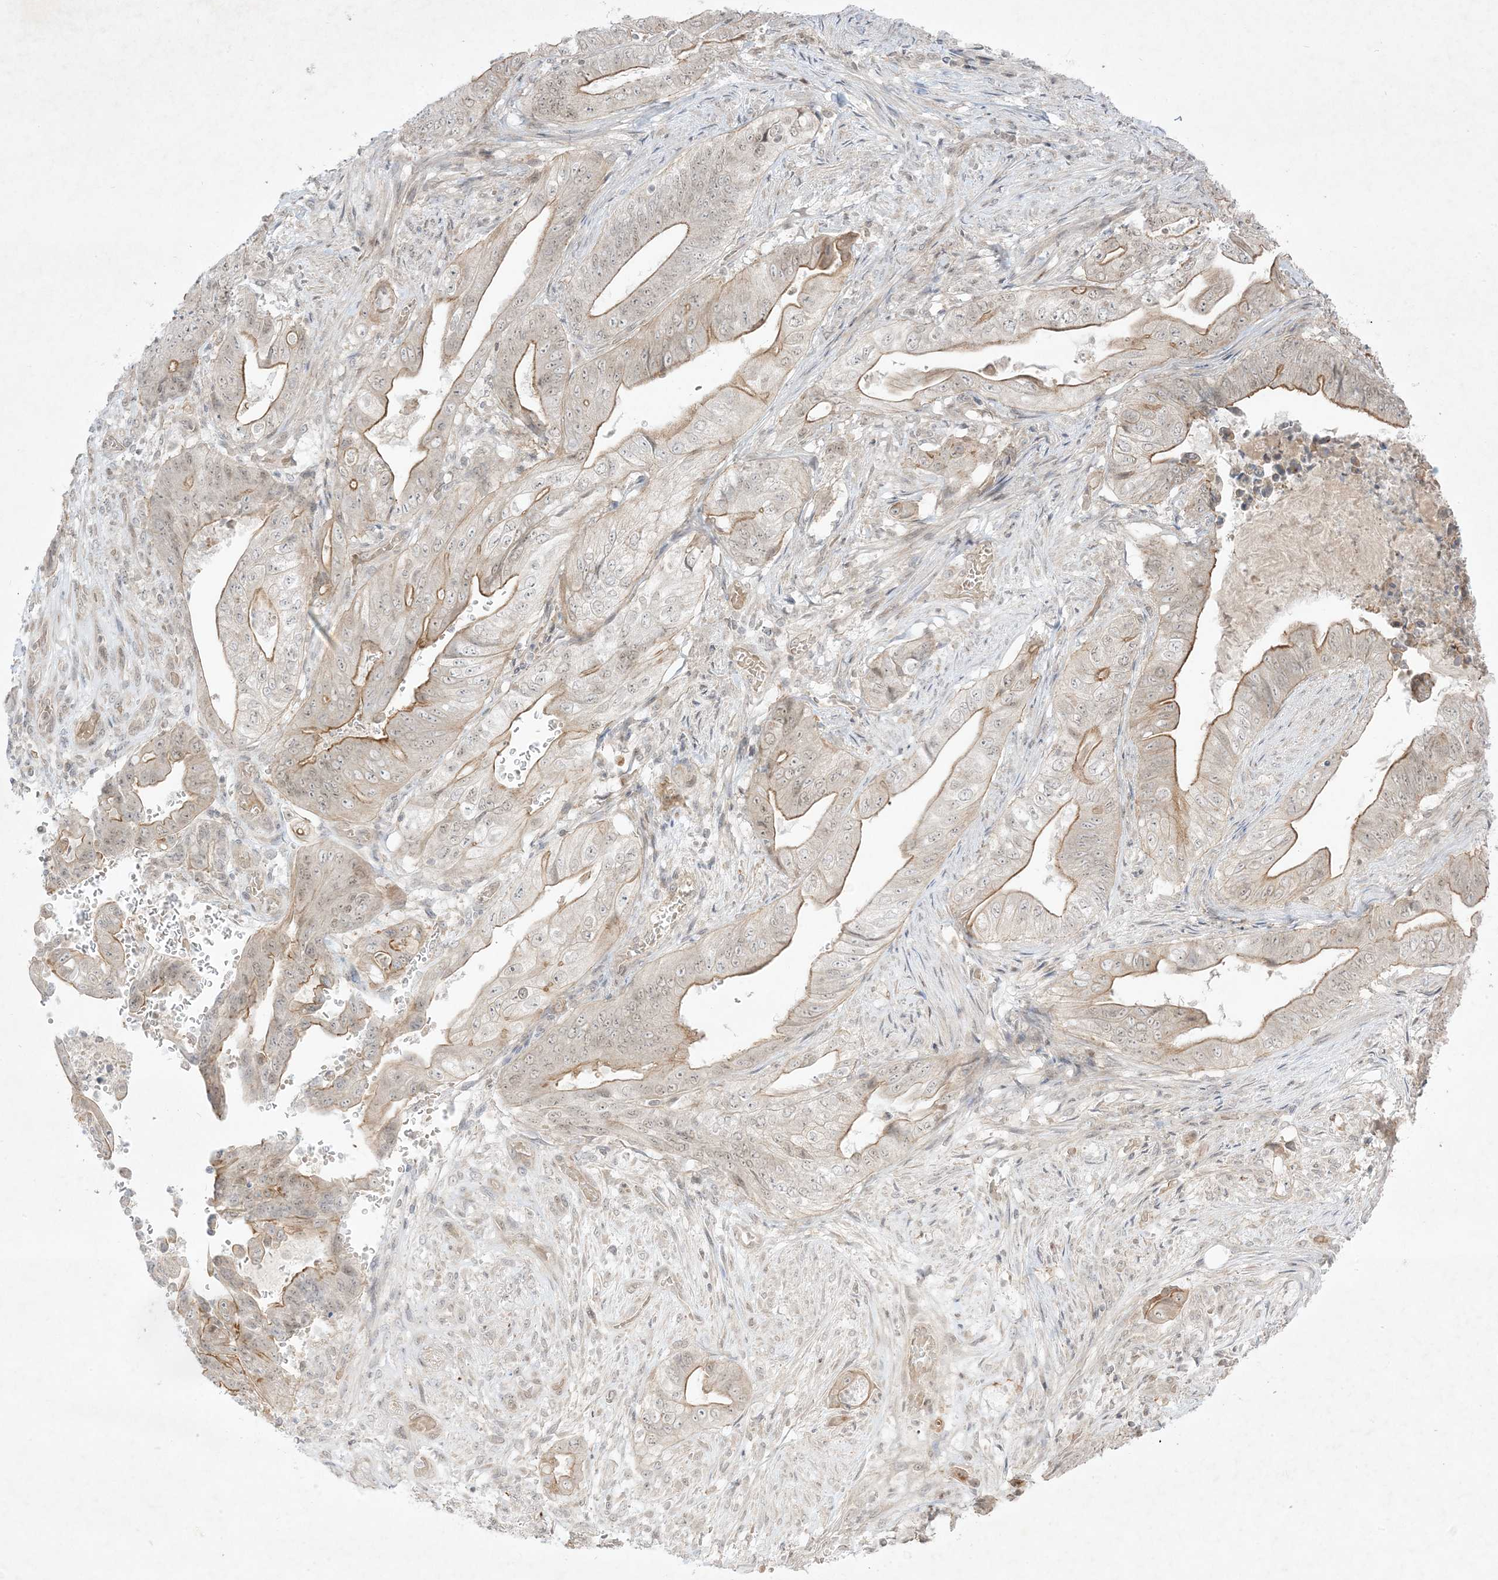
{"staining": {"intensity": "moderate", "quantity": "25%-75%", "location": "cytoplasmic/membranous"}, "tissue": "stomach cancer", "cell_type": "Tumor cells", "image_type": "cancer", "snomed": [{"axis": "morphology", "description": "Adenocarcinoma, NOS"}, {"axis": "topography", "description": "Stomach"}], "caption": "Stomach cancer tissue reveals moderate cytoplasmic/membranous expression in approximately 25%-75% of tumor cells, visualized by immunohistochemistry. (Stains: DAB (3,3'-diaminobenzidine) in brown, nuclei in blue, Microscopy: brightfield microscopy at high magnification).", "gene": "PTK6", "patient": {"sex": "female", "age": 73}}